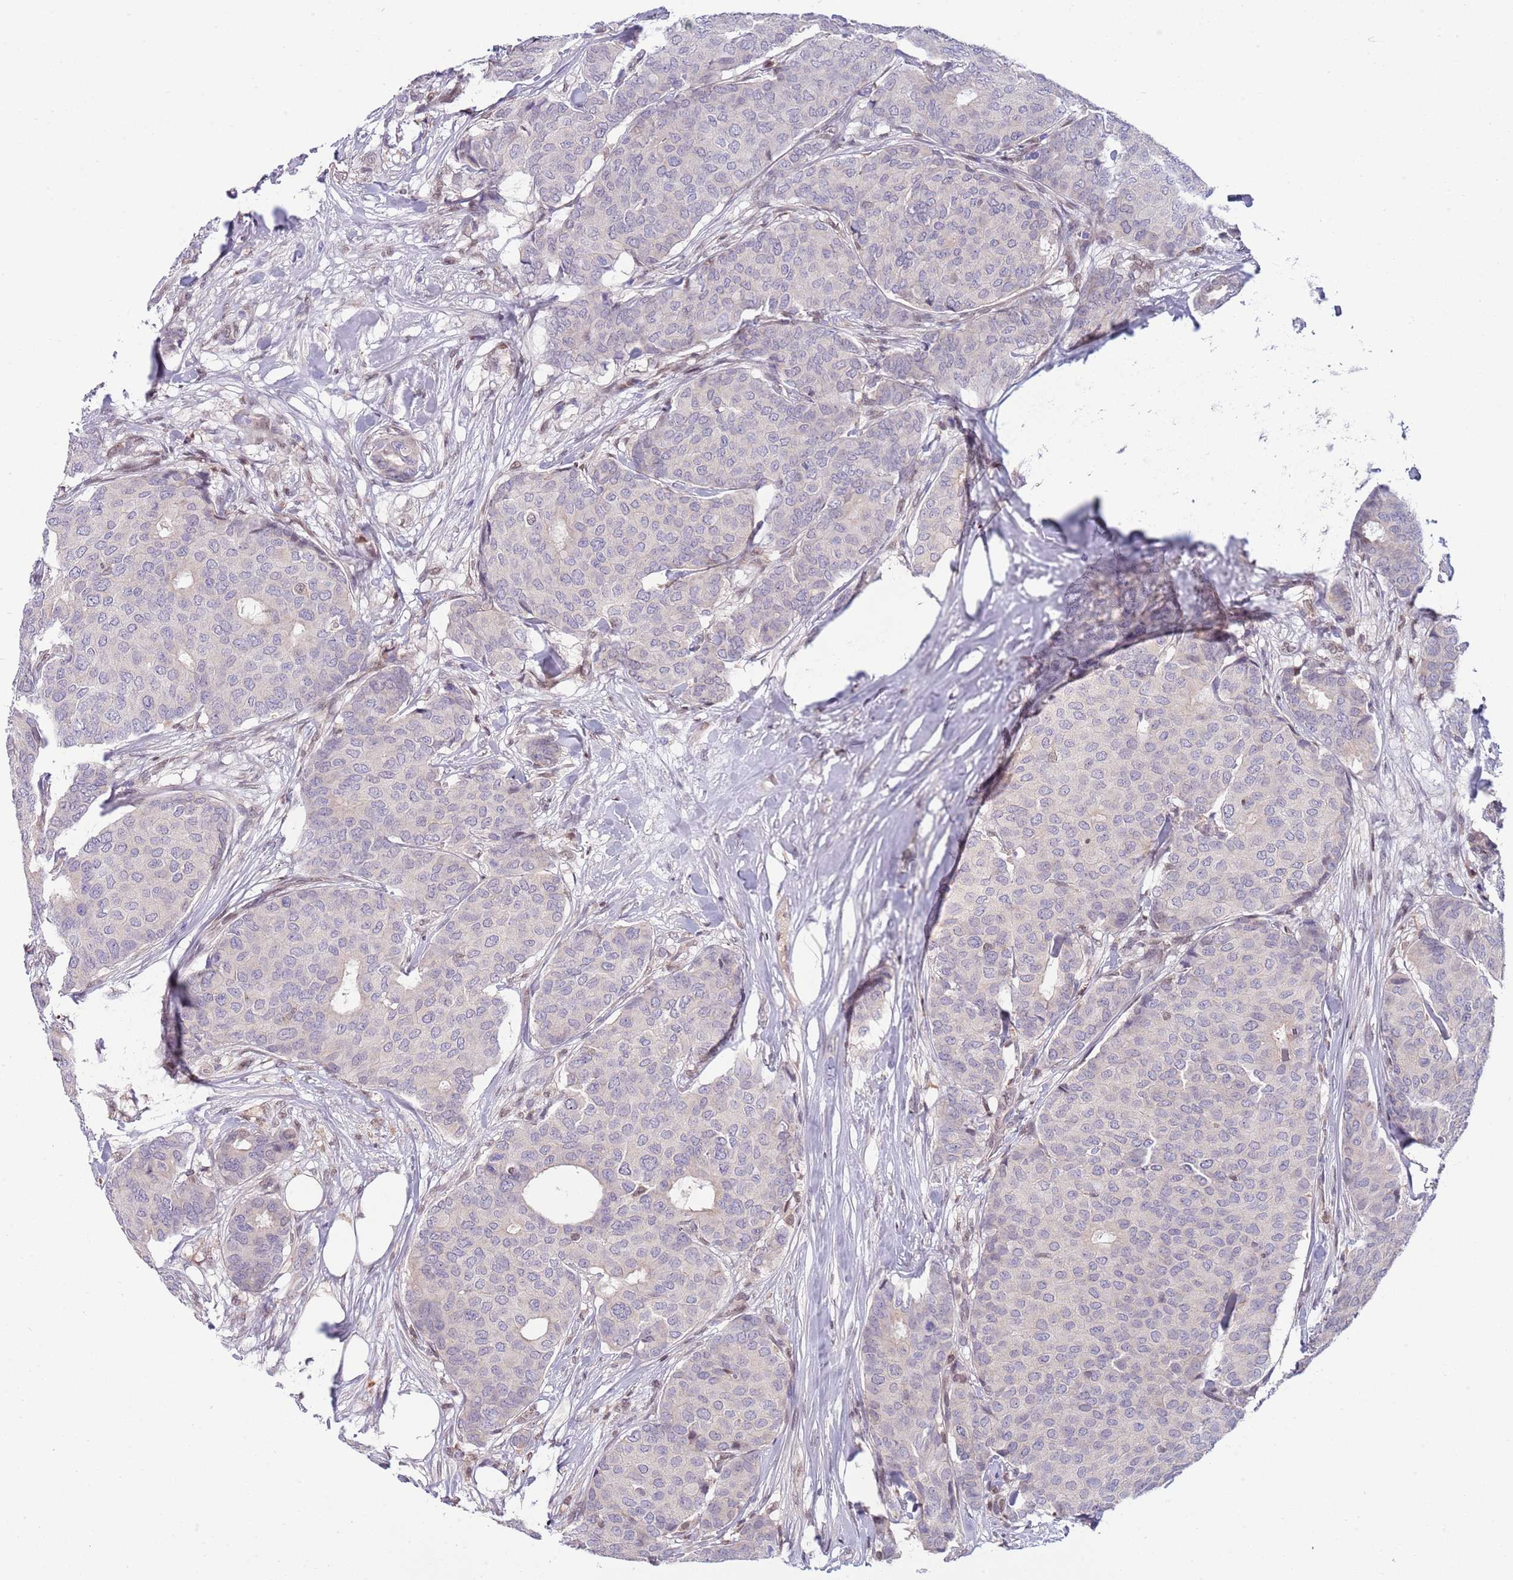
{"staining": {"intensity": "negative", "quantity": "none", "location": "none"}, "tissue": "breast cancer", "cell_type": "Tumor cells", "image_type": "cancer", "snomed": [{"axis": "morphology", "description": "Duct carcinoma"}, {"axis": "topography", "description": "Breast"}], "caption": "Breast cancer stained for a protein using immunohistochemistry (IHC) displays no staining tumor cells.", "gene": "NLRP6", "patient": {"sex": "female", "age": 75}}